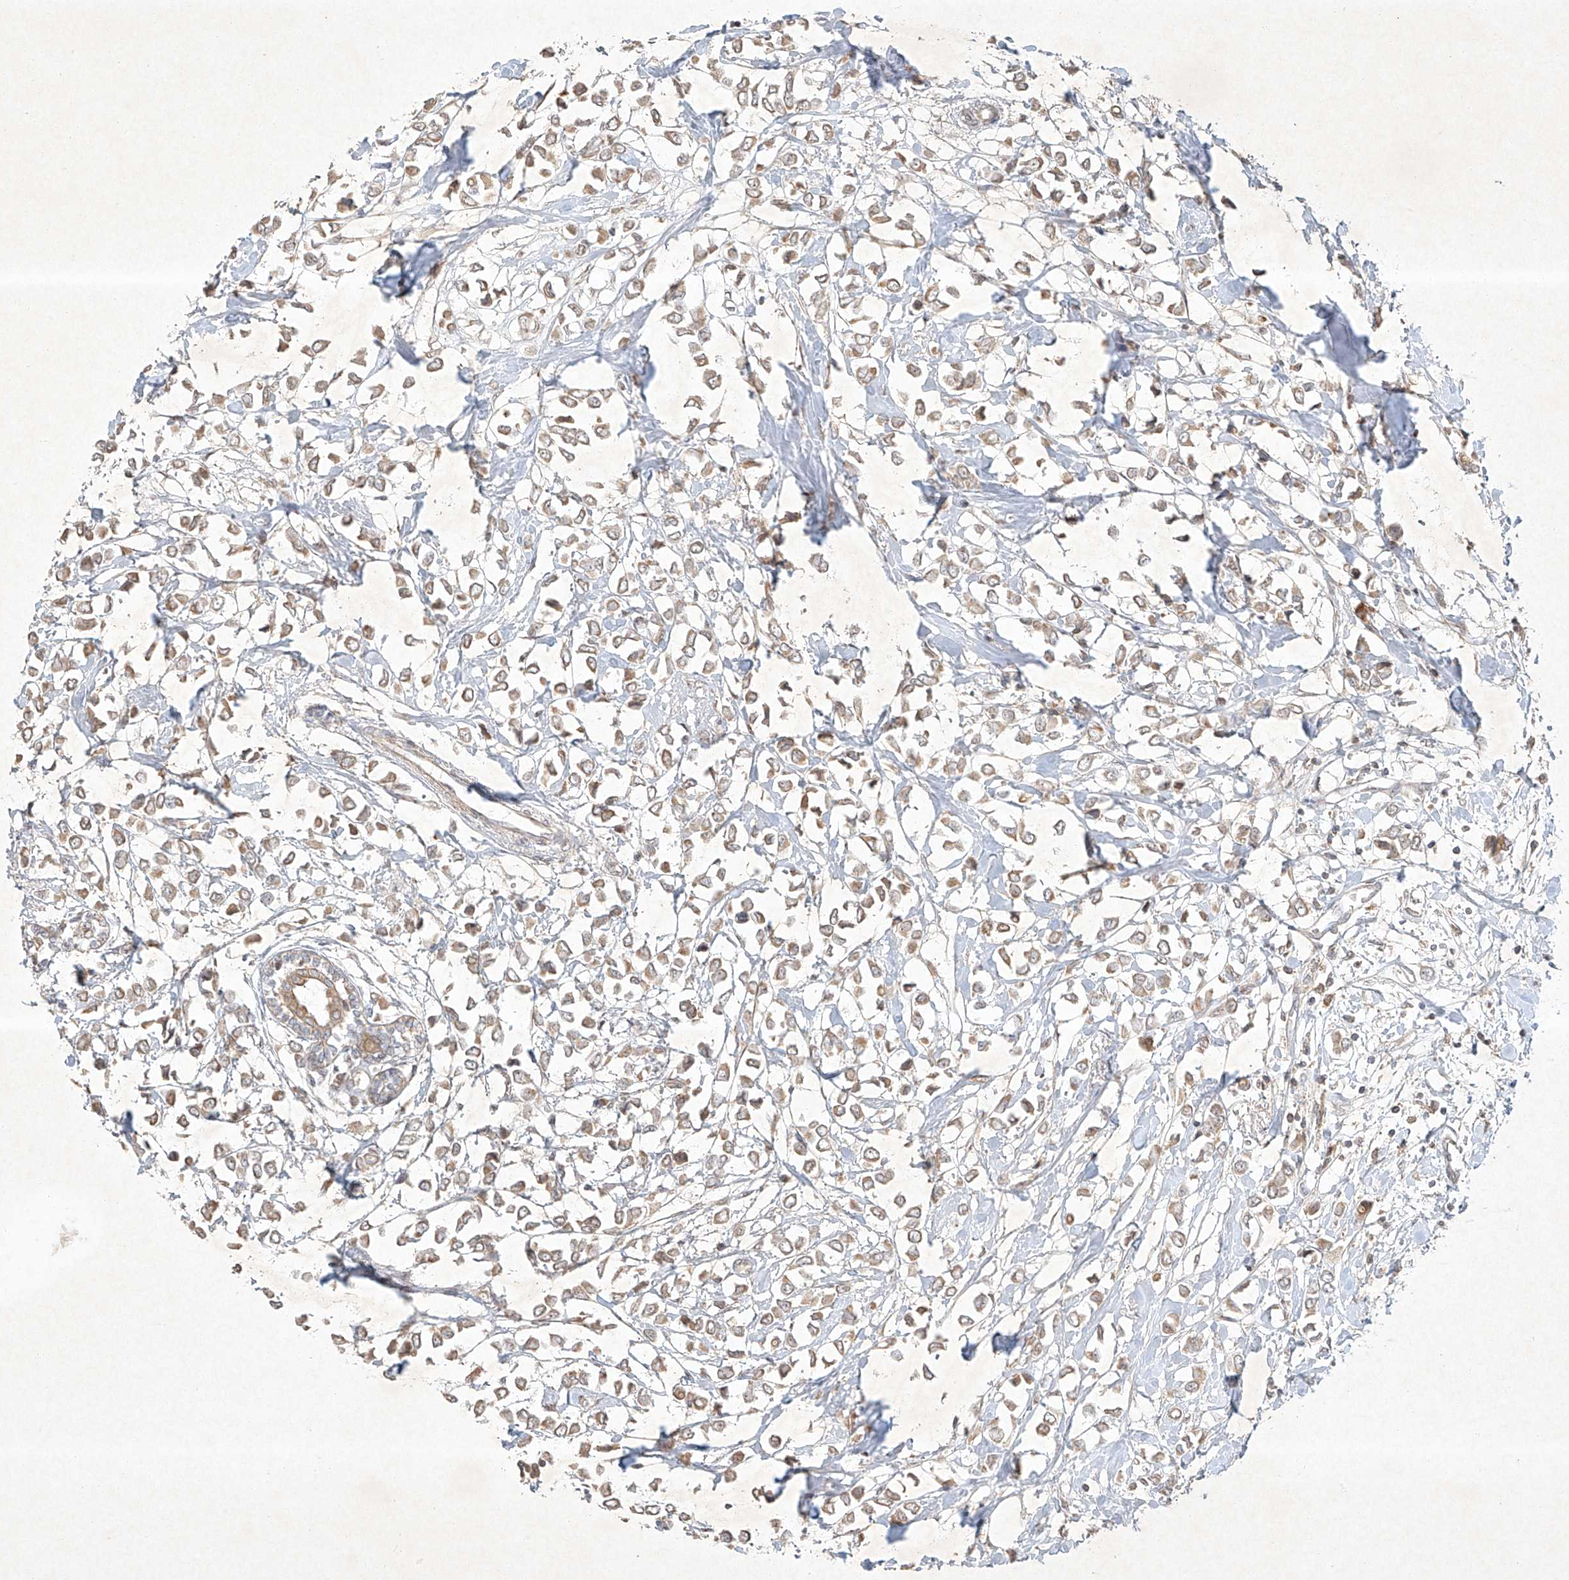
{"staining": {"intensity": "weak", "quantity": ">75%", "location": "cytoplasmic/membranous"}, "tissue": "breast cancer", "cell_type": "Tumor cells", "image_type": "cancer", "snomed": [{"axis": "morphology", "description": "Lobular carcinoma"}, {"axis": "topography", "description": "Breast"}], "caption": "The micrograph demonstrates a brown stain indicating the presence of a protein in the cytoplasmic/membranous of tumor cells in lobular carcinoma (breast).", "gene": "BTRC", "patient": {"sex": "female", "age": 51}}